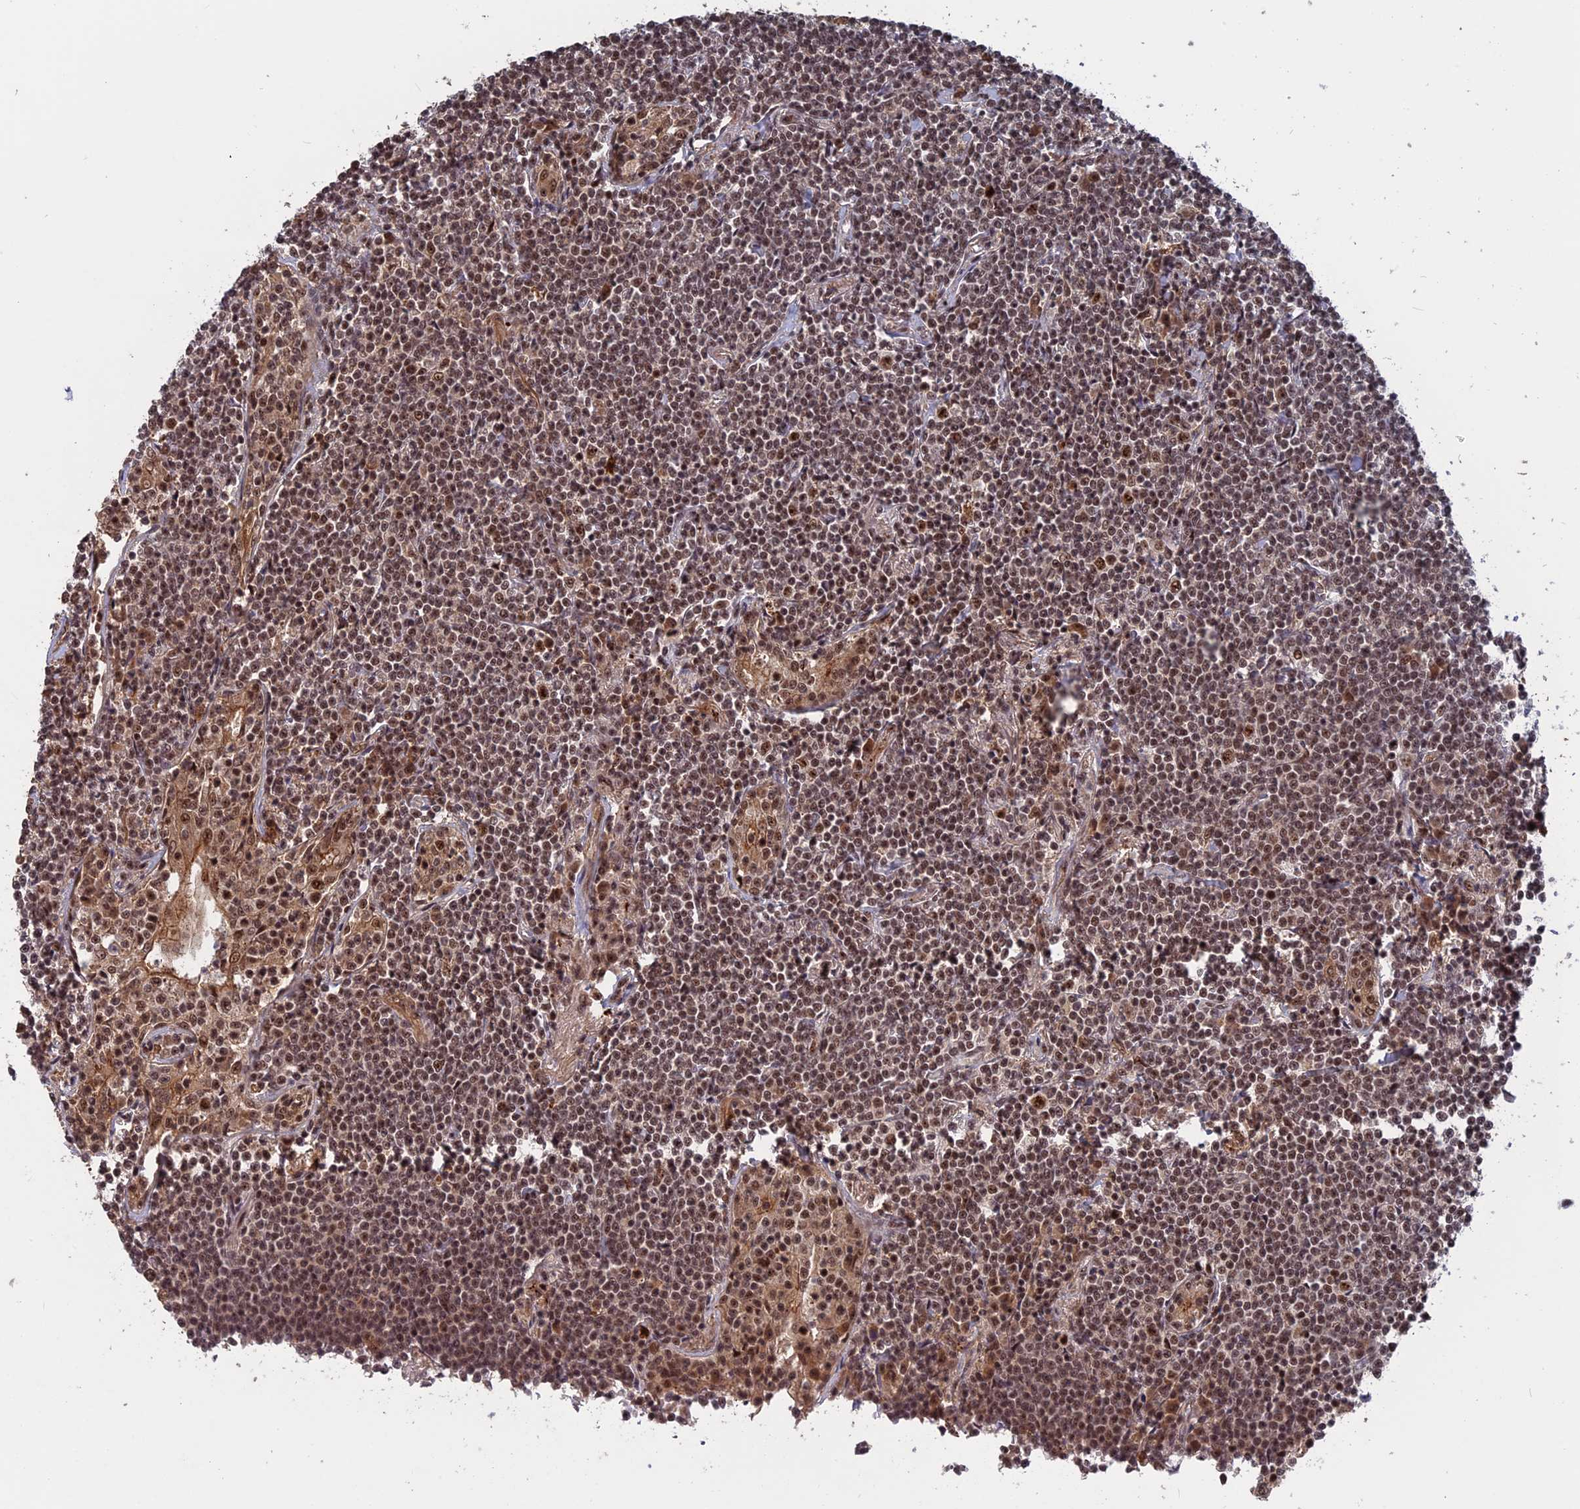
{"staining": {"intensity": "moderate", "quantity": ">75%", "location": "nuclear"}, "tissue": "lymphoma", "cell_type": "Tumor cells", "image_type": "cancer", "snomed": [{"axis": "morphology", "description": "Malignant lymphoma, non-Hodgkin's type, Low grade"}, {"axis": "topography", "description": "Lung"}], "caption": "Protein analysis of lymphoma tissue demonstrates moderate nuclear staining in approximately >75% of tumor cells. The protein of interest is shown in brown color, while the nuclei are stained blue.", "gene": "CACTIN", "patient": {"sex": "female", "age": 71}}